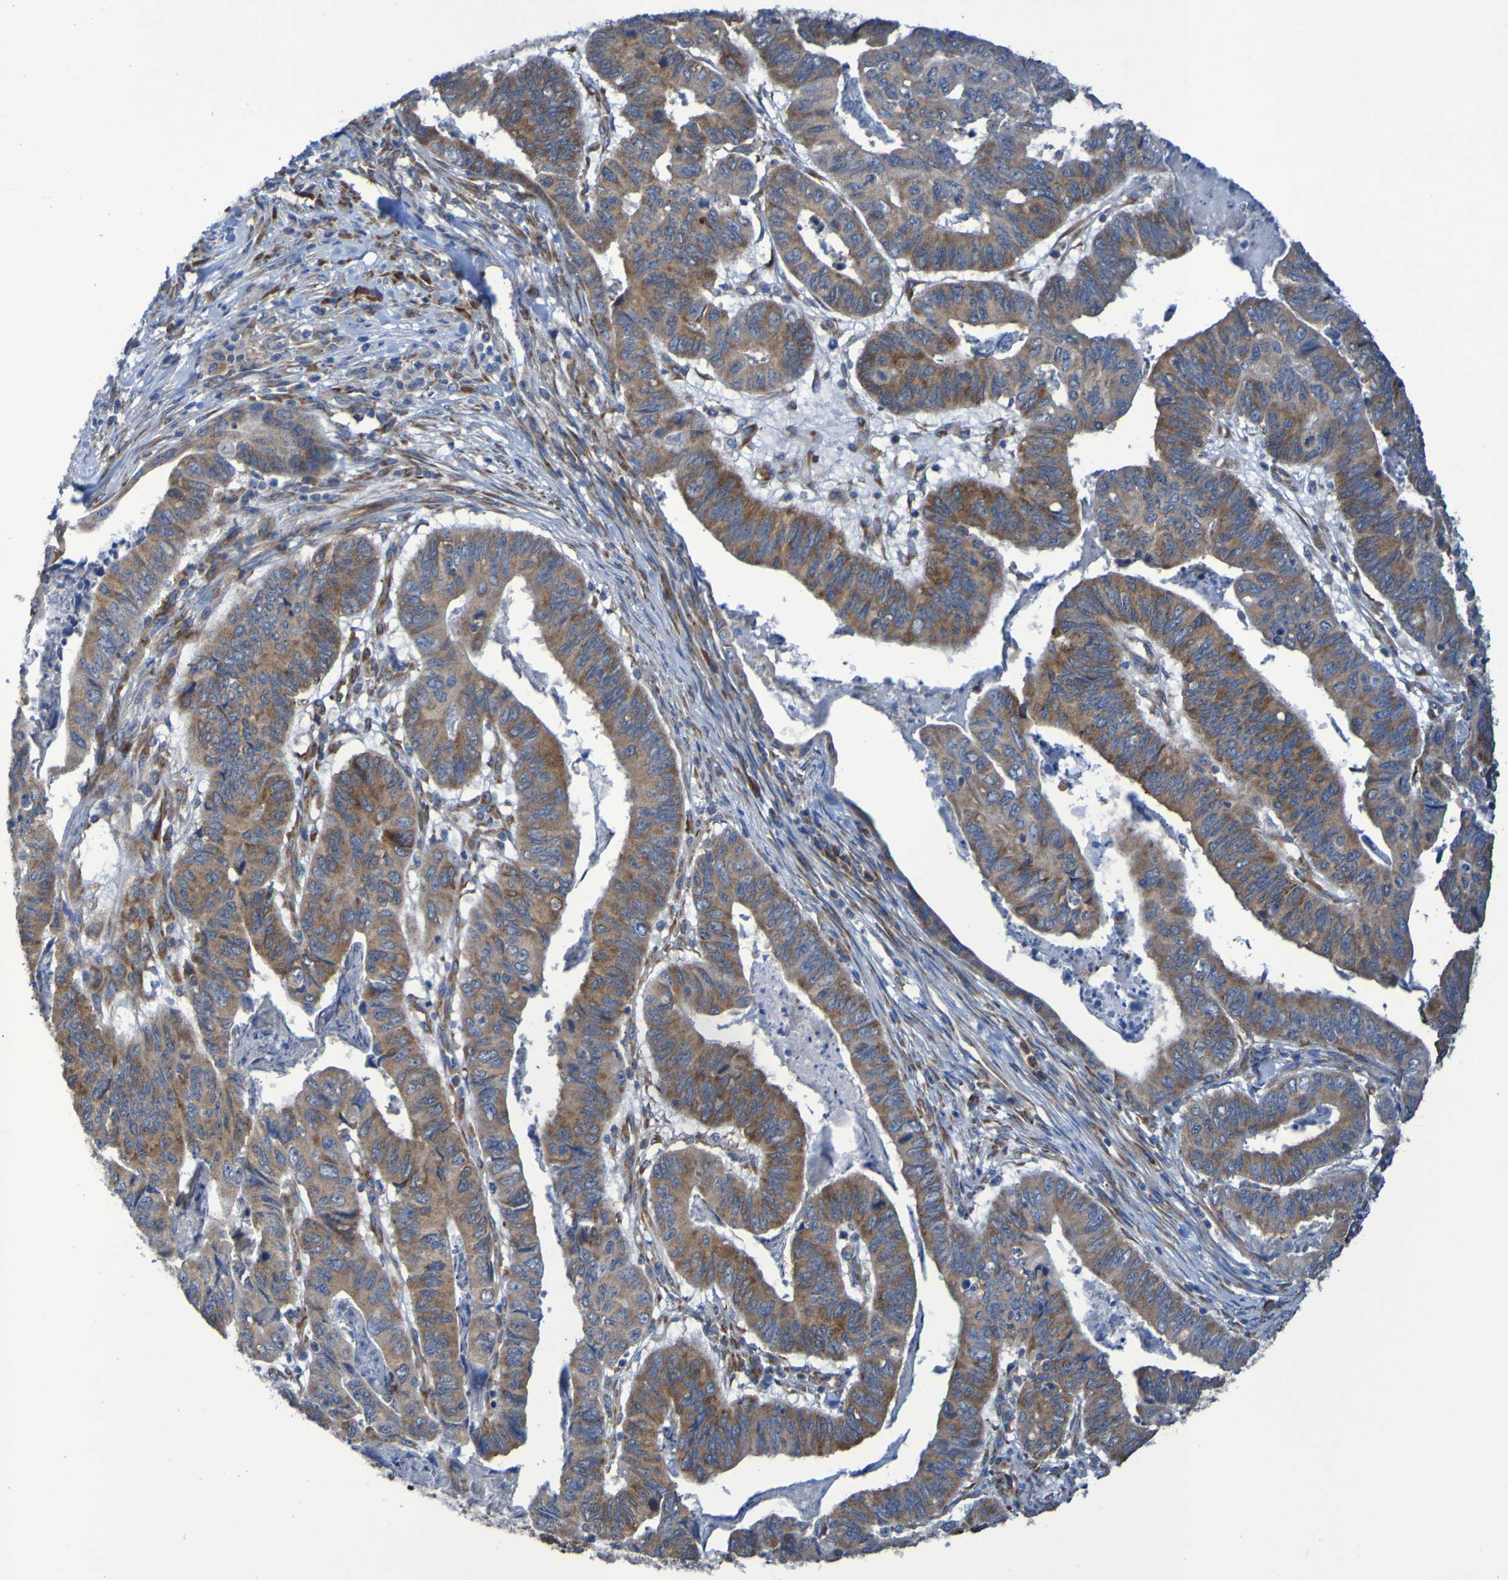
{"staining": {"intensity": "moderate", "quantity": ">75%", "location": "cytoplasmic/membranous"}, "tissue": "stomach cancer", "cell_type": "Tumor cells", "image_type": "cancer", "snomed": [{"axis": "morphology", "description": "Adenocarcinoma, NOS"}, {"axis": "topography", "description": "Stomach, lower"}], "caption": "An image of stomach cancer stained for a protein shows moderate cytoplasmic/membranous brown staining in tumor cells.", "gene": "FKBP3", "patient": {"sex": "male", "age": 77}}